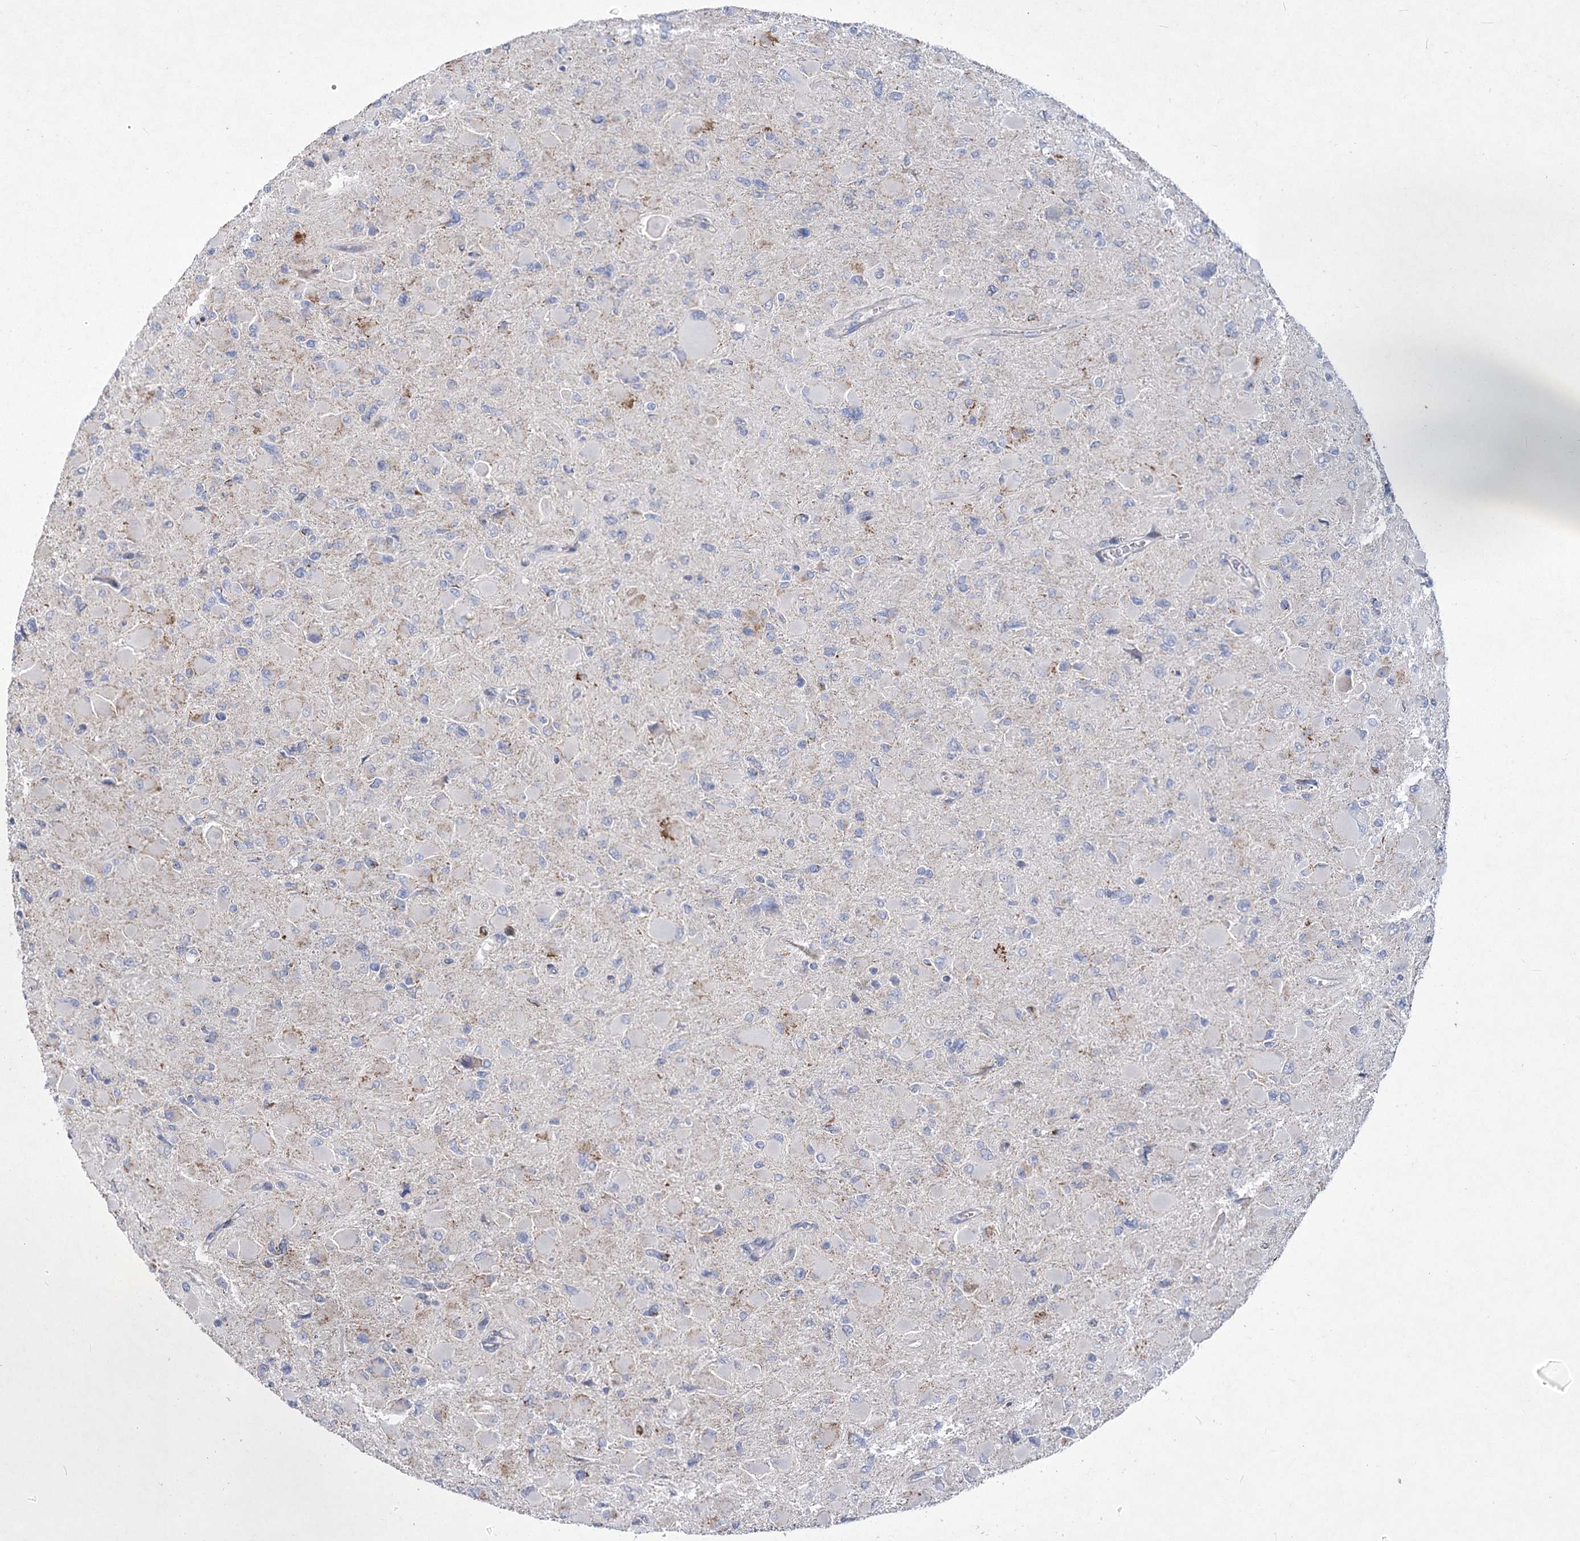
{"staining": {"intensity": "negative", "quantity": "none", "location": "none"}, "tissue": "glioma", "cell_type": "Tumor cells", "image_type": "cancer", "snomed": [{"axis": "morphology", "description": "Glioma, malignant, High grade"}, {"axis": "topography", "description": "Cerebral cortex"}], "caption": "Malignant glioma (high-grade) was stained to show a protein in brown. There is no significant staining in tumor cells.", "gene": "PDHB", "patient": {"sex": "female", "age": 36}}